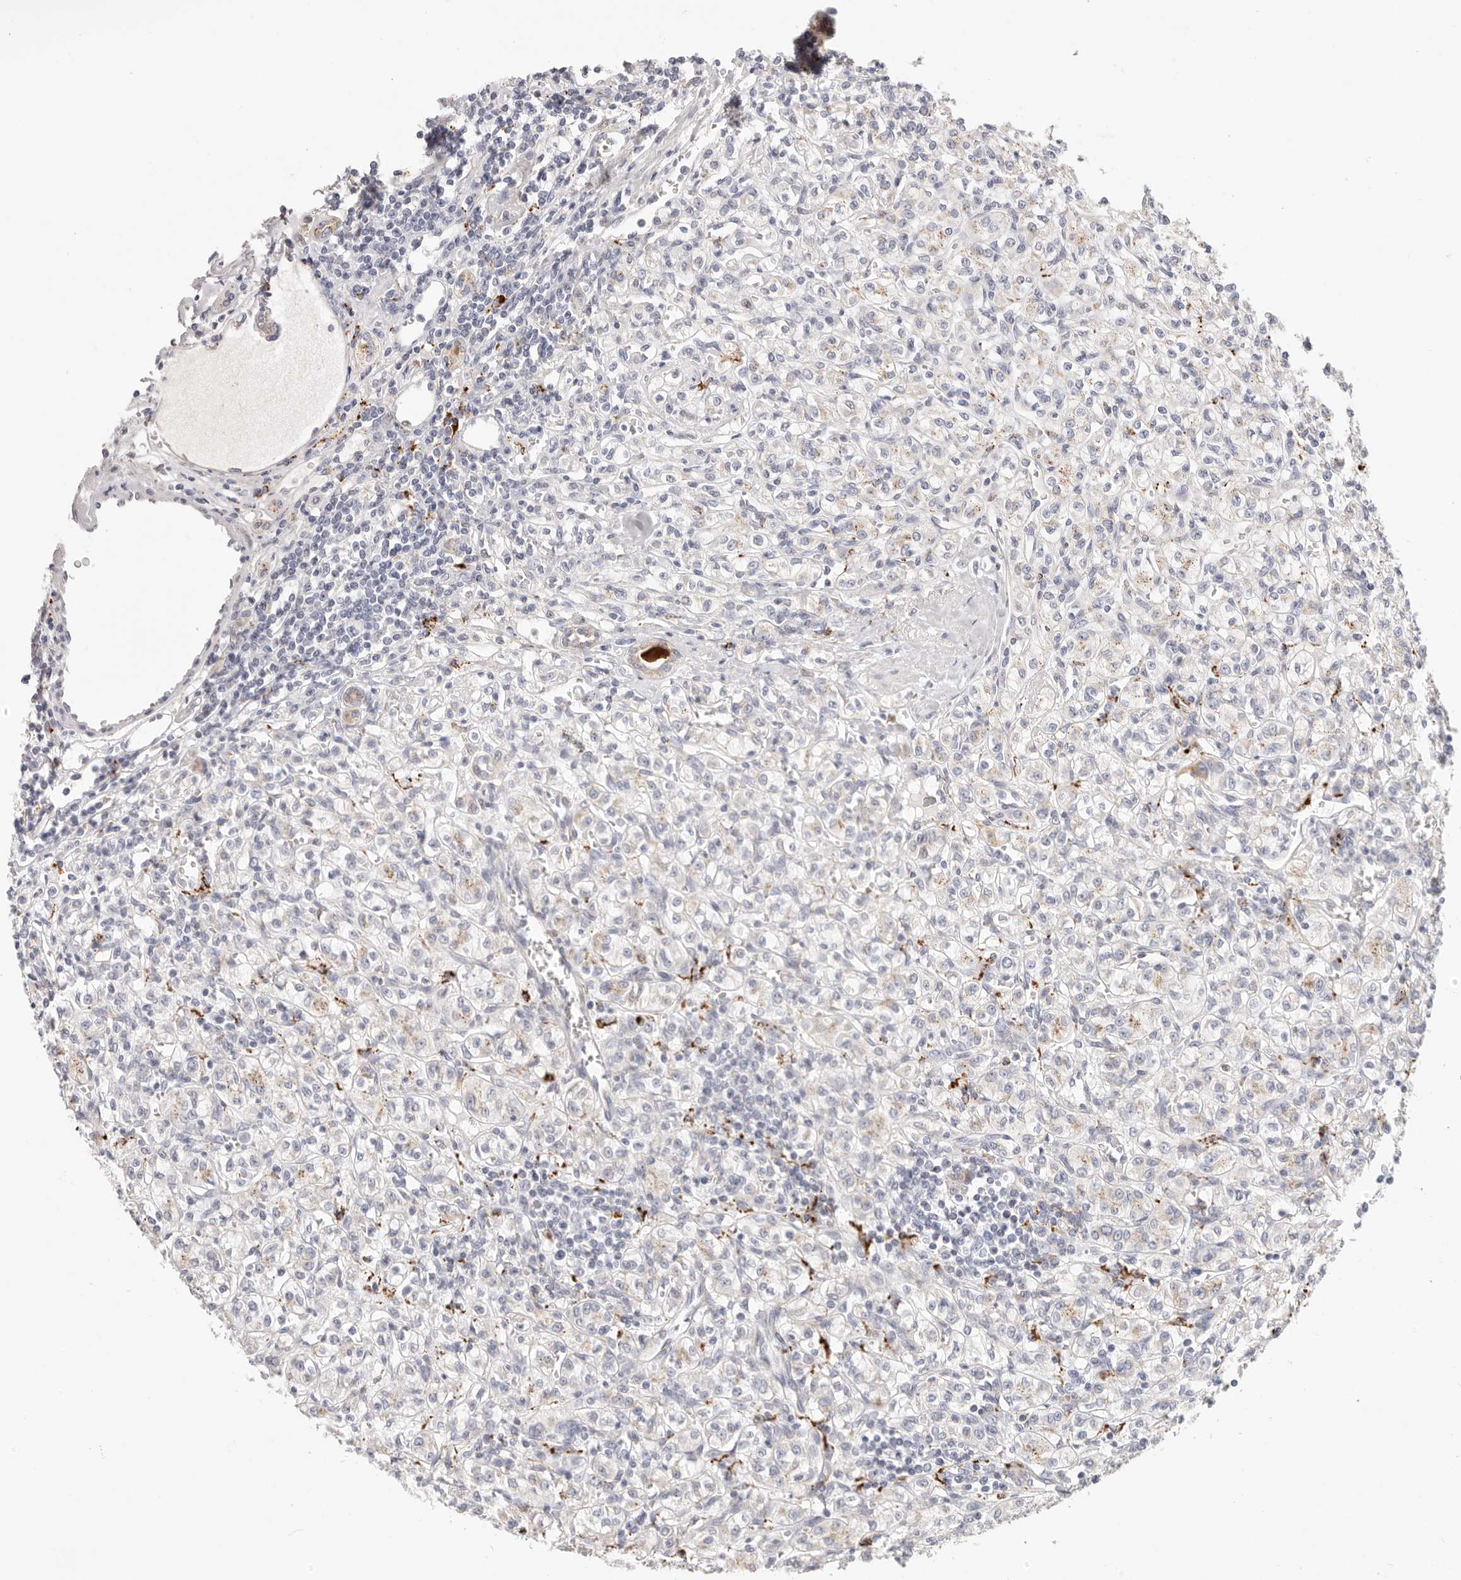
{"staining": {"intensity": "moderate", "quantity": "<25%", "location": "cytoplasmic/membranous"}, "tissue": "renal cancer", "cell_type": "Tumor cells", "image_type": "cancer", "snomed": [{"axis": "morphology", "description": "Adenocarcinoma, NOS"}, {"axis": "topography", "description": "Kidney"}], "caption": "This image displays immunohistochemistry staining of adenocarcinoma (renal), with low moderate cytoplasmic/membranous staining in about <25% of tumor cells.", "gene": "STKLD1", "patient": {"sex": "male", "age": 77}}